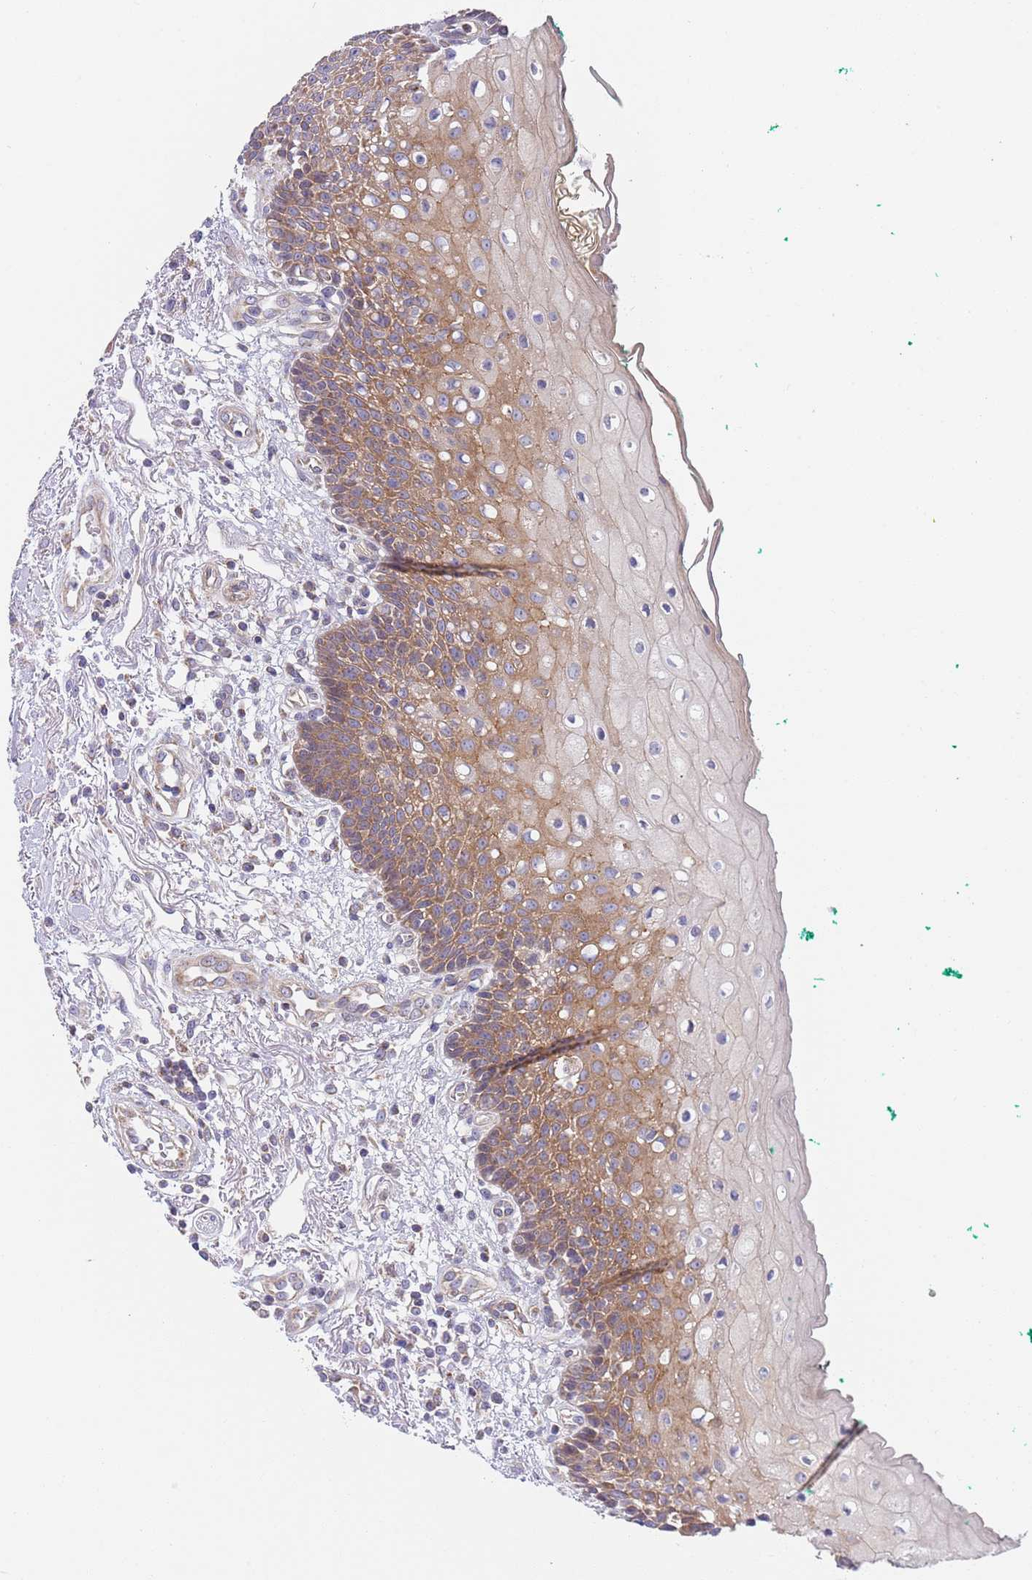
{"staining": {"intensity": "moderate", "quantity": ">75%", "location": "cytoplasmic/membranous"}, "tissue": "oral mucosa", "cell_type": "Squamous epithelial cells", "image_type": "normal", "snomed": [{"axis": "morphology", "description": "Normal tissue, NOS"}, {"axis": "morphology", "description": "Squamous cell carcinoma, NOS"}, {"axis": "topography", "description": "Oral tissue"}, {"axis": "topography", "description": "Tounge, NOS"}, {"axis": "topography", "description": "Head-Neck"}], "caption": "The image reveals immunohistochemical staining of benign oral mucosa. There is moderate cytoplasmic/membranous staining is identified in about >75% of squamous epithelial cells.", "gene": "PWWP3A", "patient": {"sex": "male", "age": 79}}